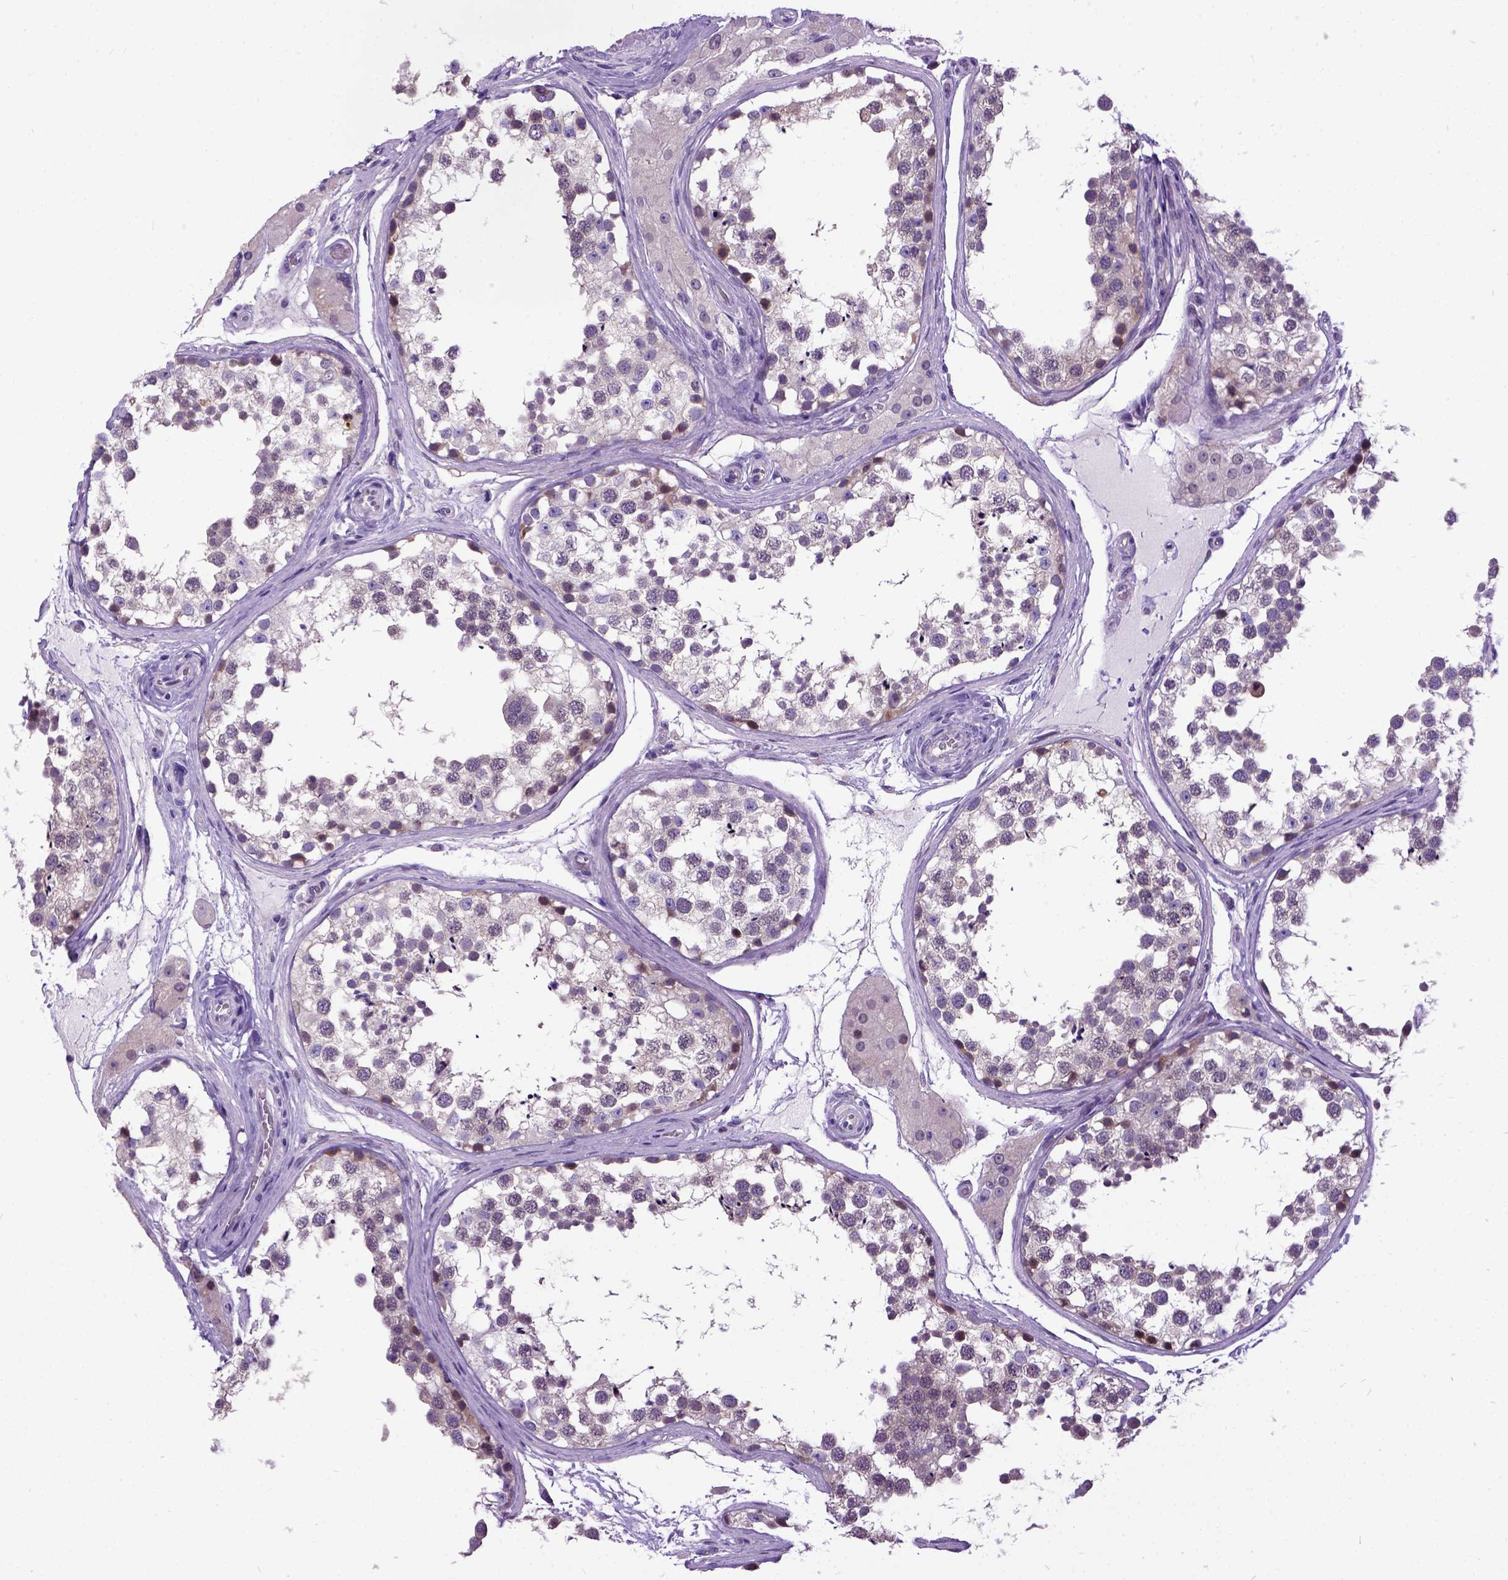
{"staining": {"intensity": "moderate", "quantity": "<25%", "location": "cytoplasmic/membranous,nuclear"}, "tissue": "testis", "cell_type": "Cells in seminiferous ducts", "image_type": "normal", "snomed": [{"axis": "morphology", "description": "Normal tissue, NOS"}, {"axis": "morphology", "description": "Seminoma, NOS"}, {"axis": "topography", "description": "Testis"}], "caption": "Testis stained with DAB (3,3'-diaminobenzidine) immunohistochemistry reveals low levels of moderate cytoplasmic/membranous,nuclear expression in about <25% of cells in seminiferous ducts.", "gene": "NEK5", "patient": {"sex": "male", "age": 65}}